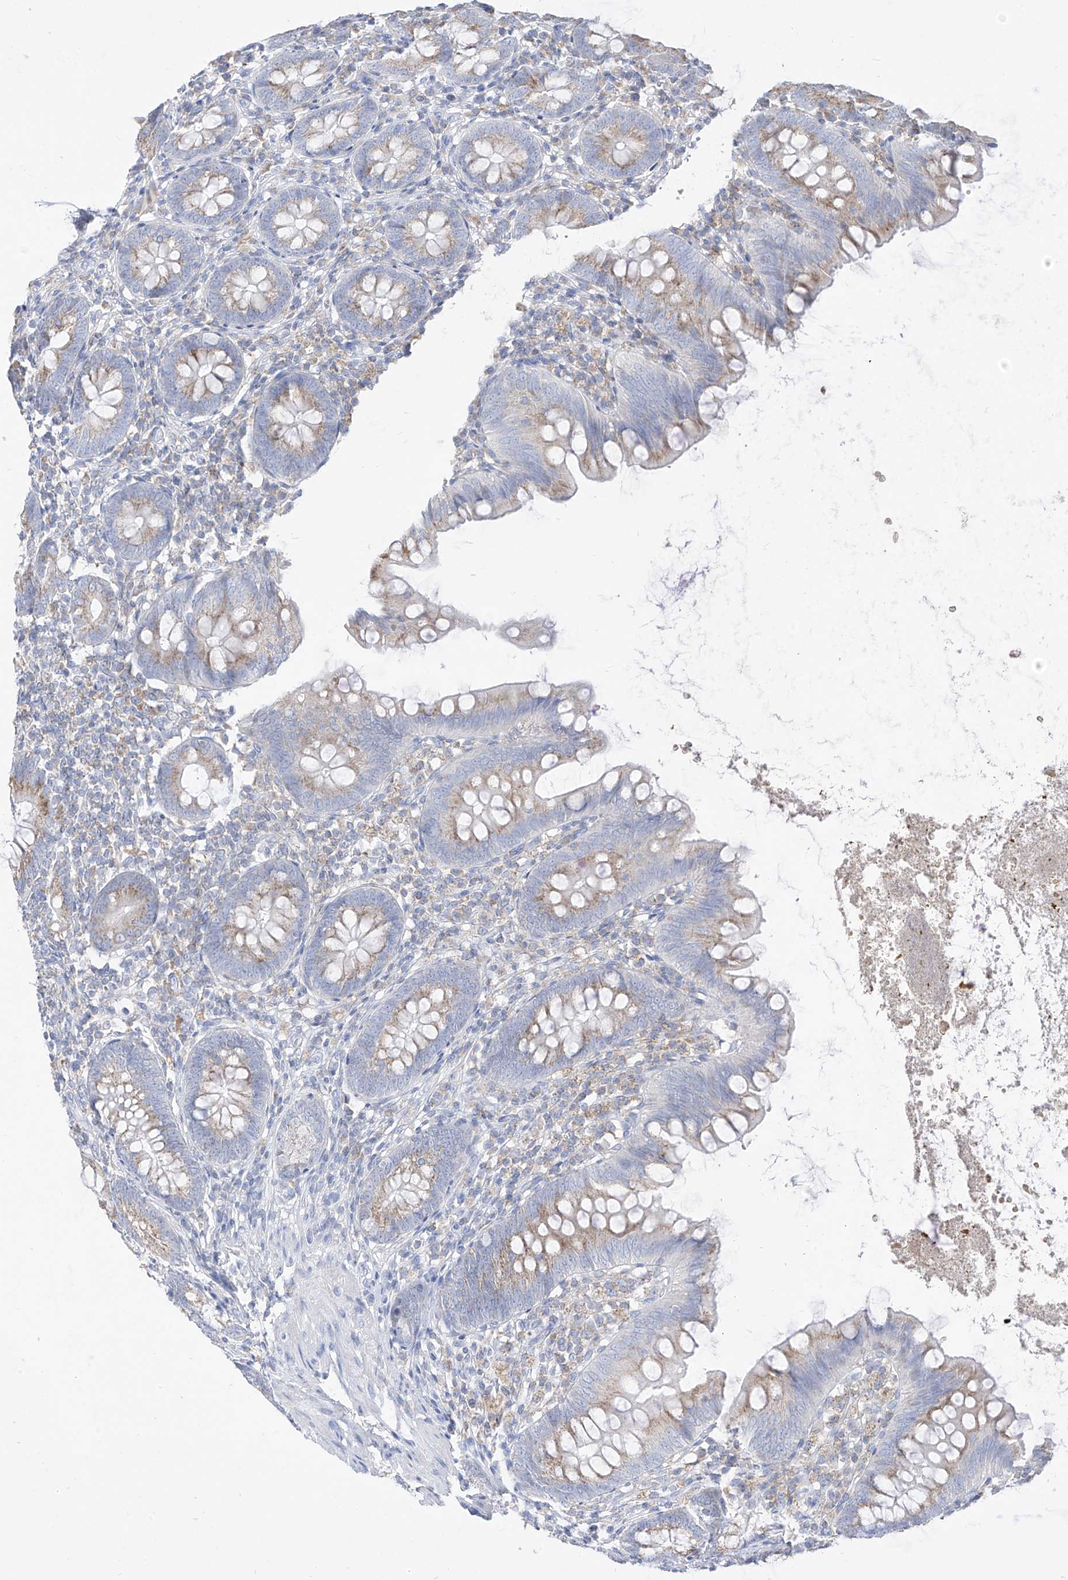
{"staining": {"intensity": "moderate", "quantity": ">75%", "location": "cytoplasmic/membranous"}, "tissue": "appendix", "cell_type": "Glandular cells", "image_type": "normal", "snomed": [{"axis": "morphology", "description": "Normal tissue, NOS"}, {"axis": "topography", "description": "Appendix"}], "caption": "A medium amount of moderate cytoplasmic/membranous positivity is present in about >75% of glandular cells in benign appendix. (Brightfield microscopy of DAB IHC at high magnification).", "gene": "RASA2", "patient": {"sex": "female", "age": 62}}